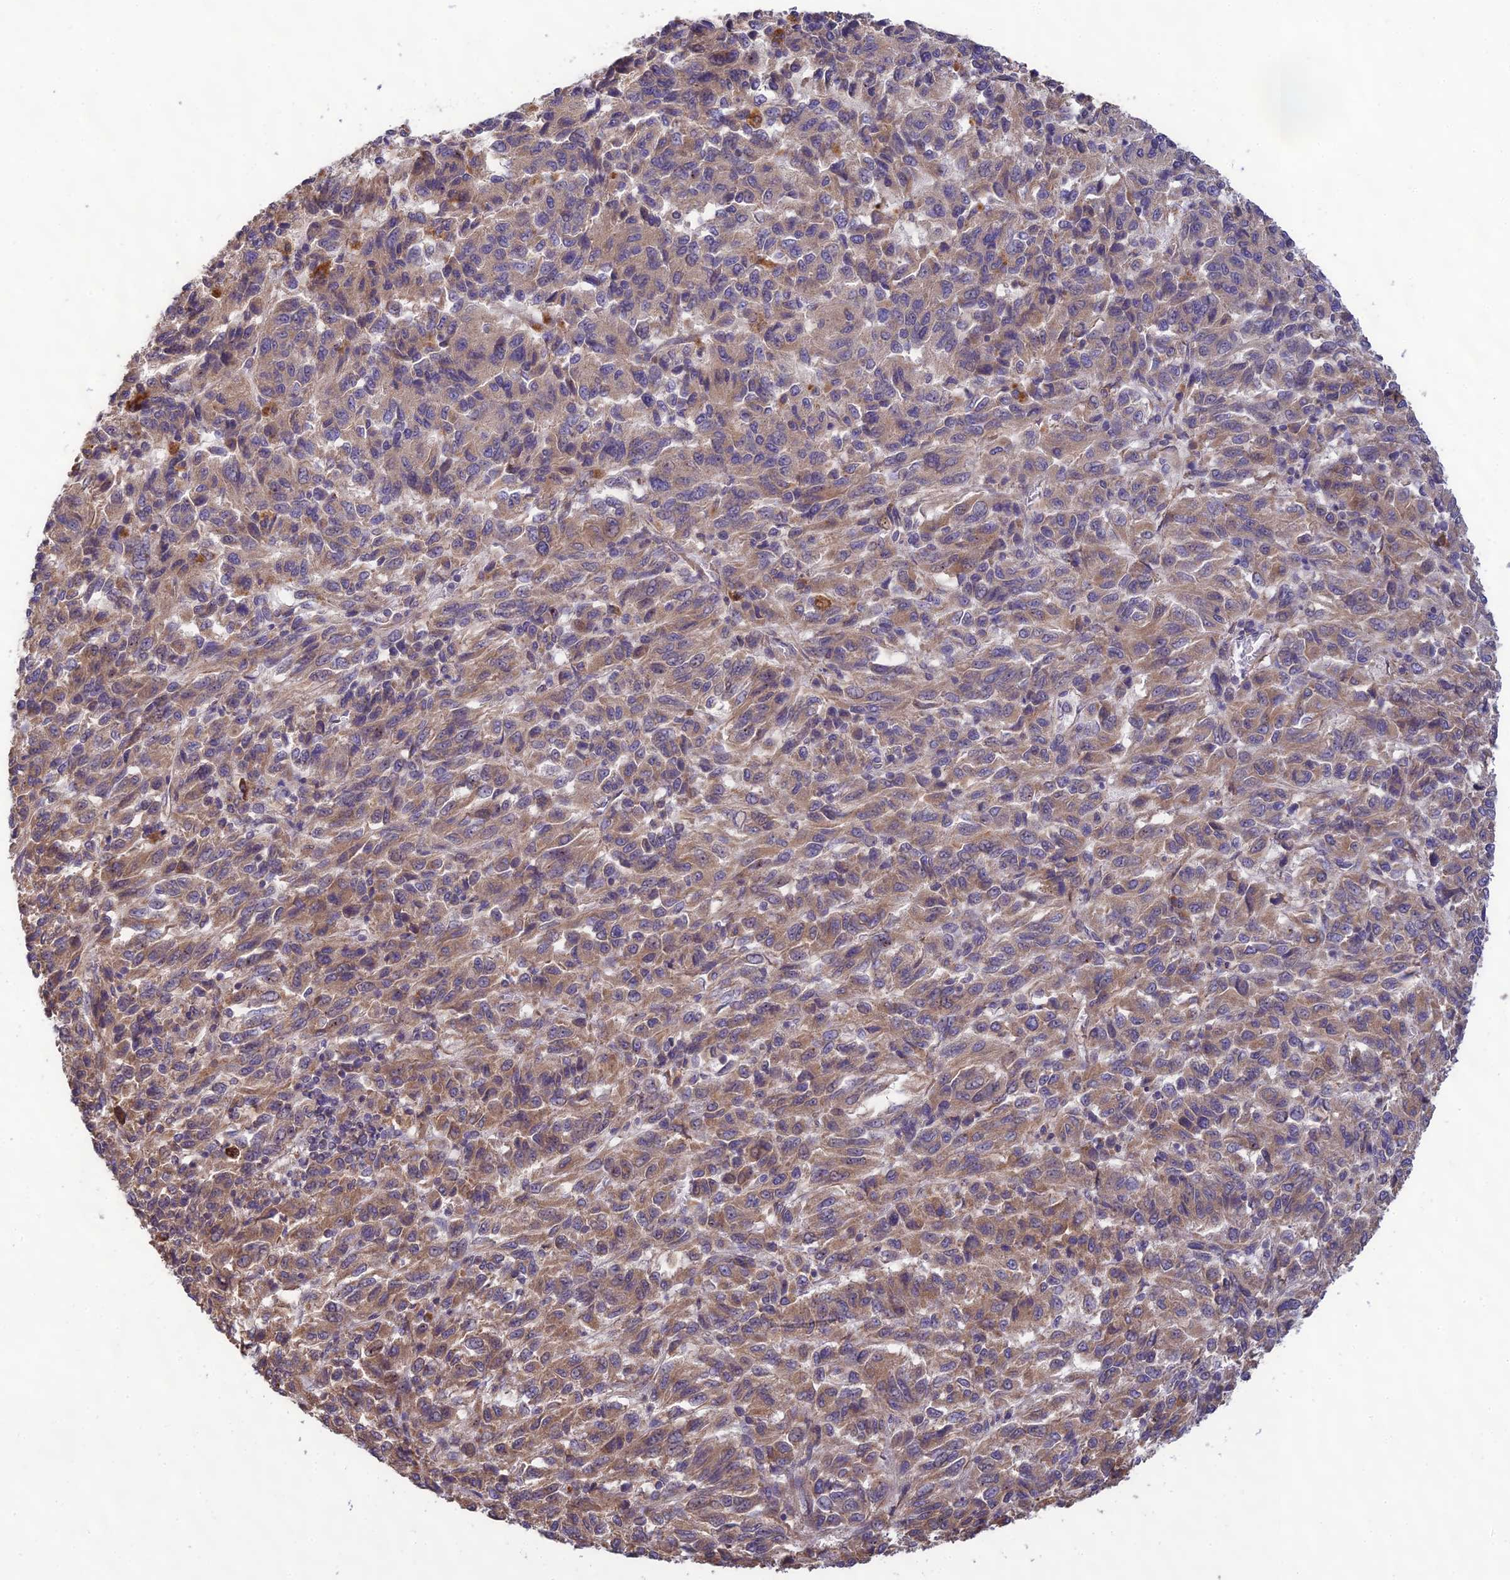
{"staining": {"intensity": "moderate", "quantity": ">75%", "location": "cytoplasmic/membranous"}, "tissue": "melanoma", "cell_type": "Tumor cells", "image_type": "cancer", "snomed": [{"axis": "morphology", "description": "Malignant melanoma, Metastatic site"}, {"axis": "topography", "description": "Lung"}], "caption": "Immunohistochemistry (IHC) of melanoma displays medium levels of moderate cytoplasmic/membranous positivity in about >75% of tumor cells. The staining was performed using DAB (3,3'-diaminobenzidine), with brown indicating positive protein expression. Nuclei are stained blue with hematoxylin.", "gene": "MRNIP", "patient": {"sex": "male", "age": 64}}